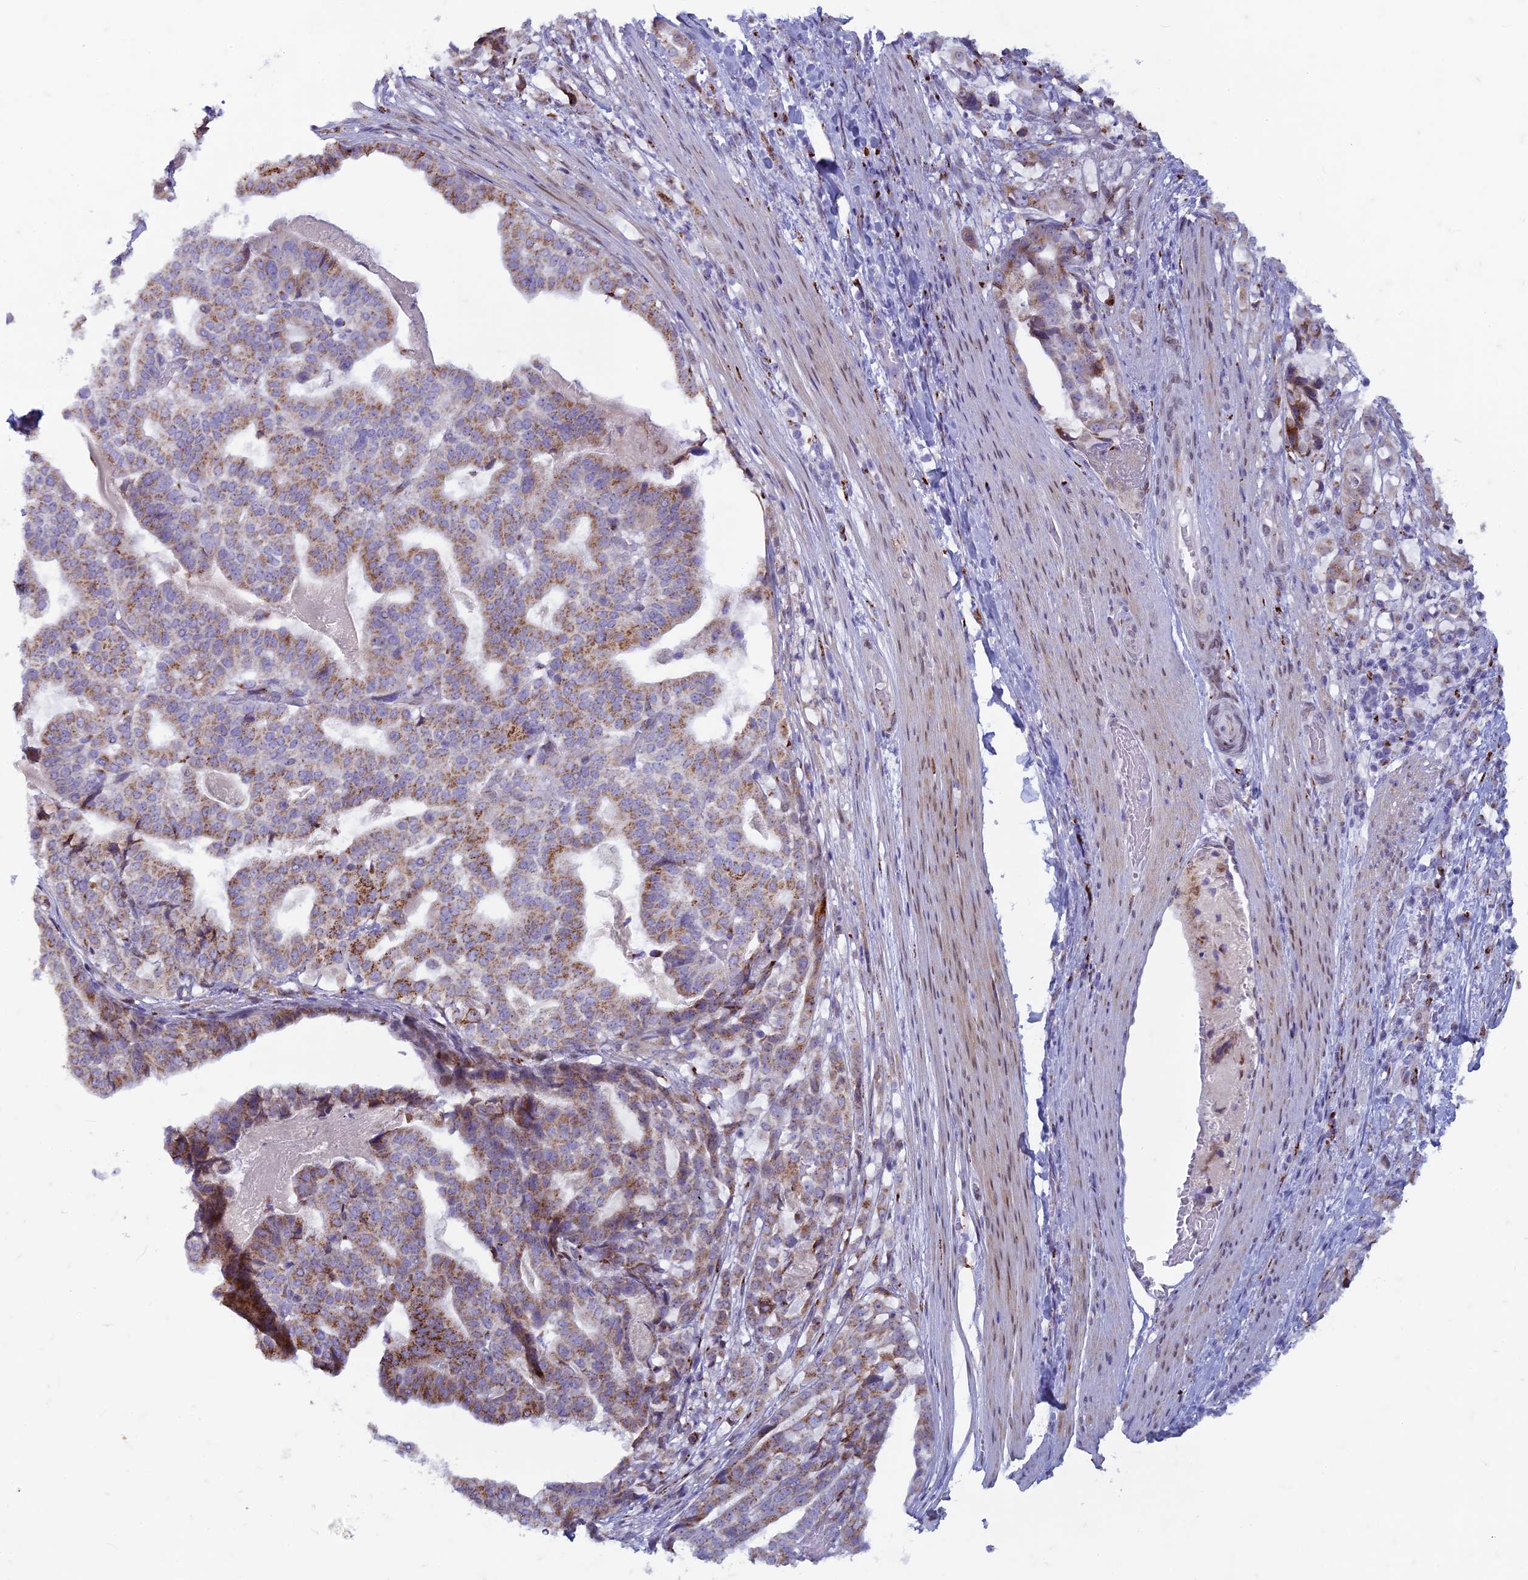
{"staining": {"intensity": "moderate", "quantity": ">75%", "location": "cytoplasmic/membranous"}, "tissue": "stomach cancer", "cell_type": "Tumor cells", "image_type": "cancer", "snomed": [{"axis": "morphology", "description": "Adenocarcinoma, NOS"}, {"axis": "topography", "description": "Stomach"}], "caption": "Stomach cancer was stained to show a protein in brown. There is medium levels of moderate cytoplasmic/membranous staining in about >75% of tumor cells. (IHC, brightfield microscopy, high magnification).", "gene": "FAM3C", "patient": {"sex": "male", "age": 48}}